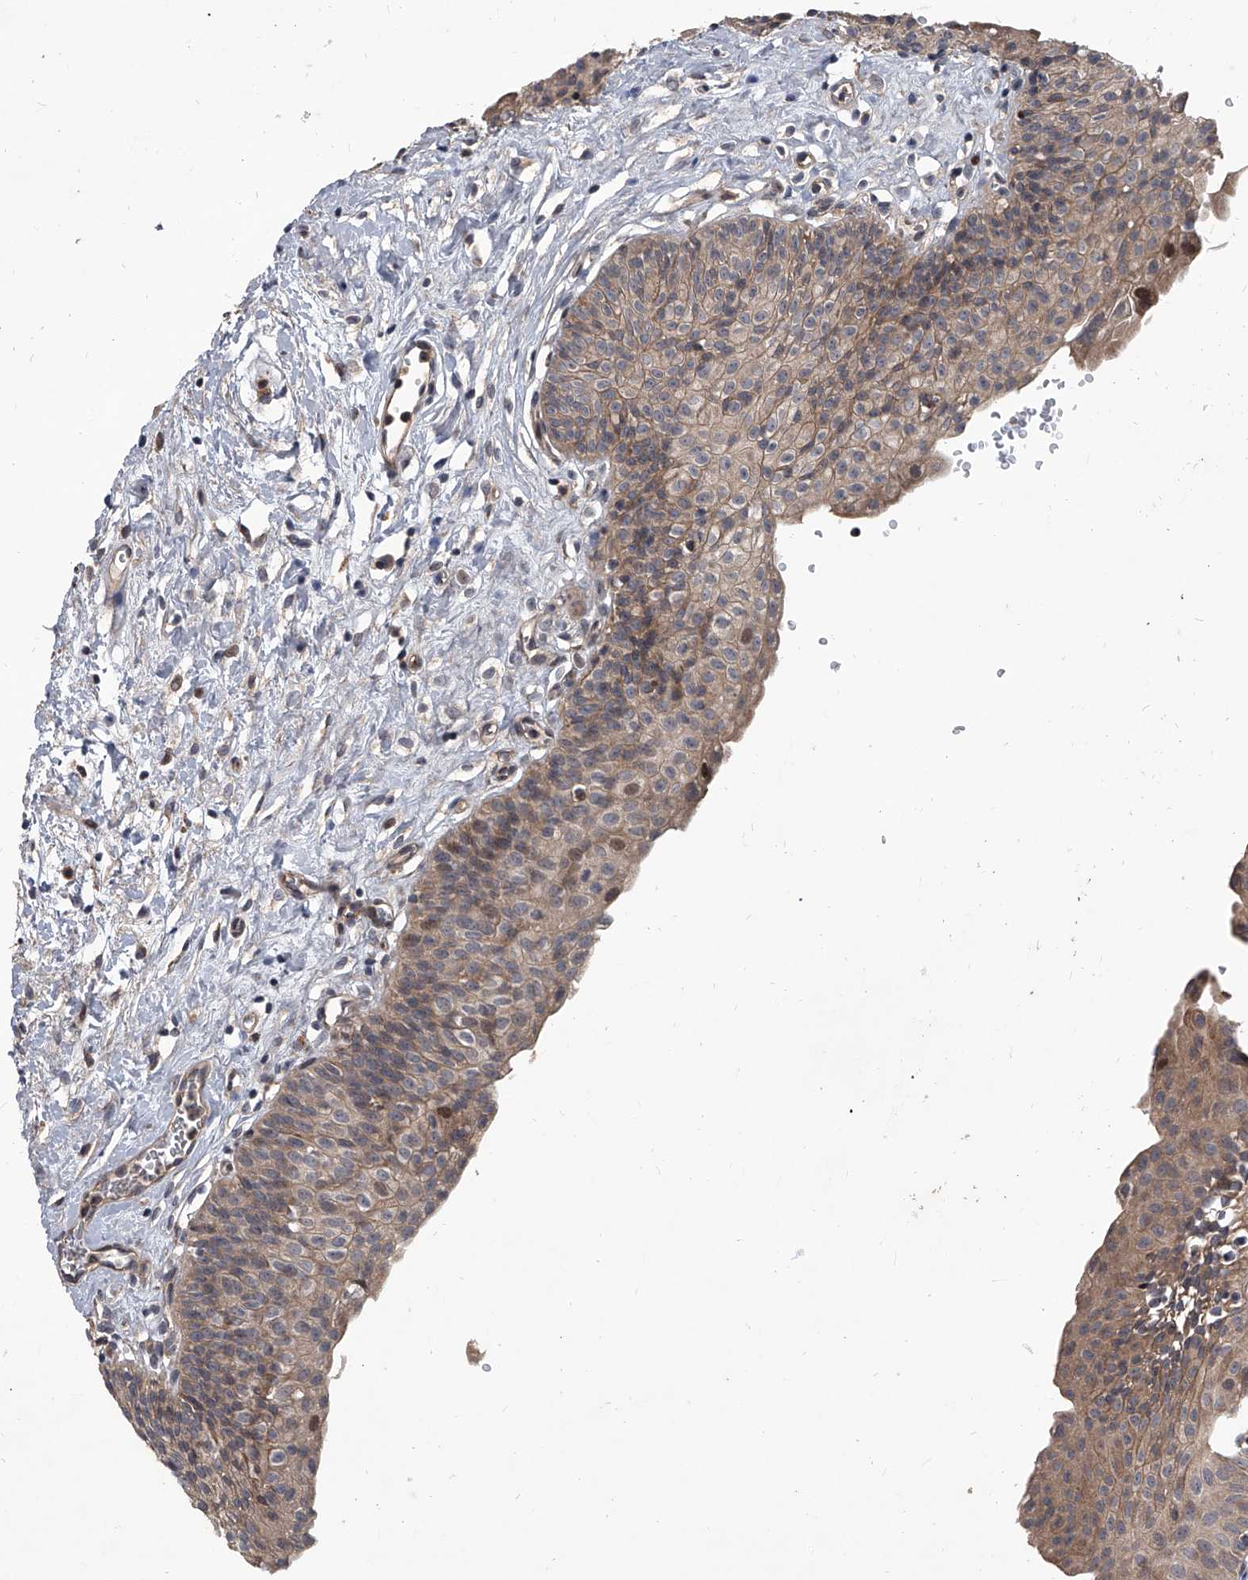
{"staining": {"intensity": "moderate", "quantity": ">75%", "location": "cytoplasmic/membranous"}, "tissue": "urinary bladder", "cell_type": "Urothelial cells", "image_type": "normal", "snomed": [{"axis": "morphology", "description": "Normal tissue, NOS"}, {"axis": "topography", "description": "Urinary bladder"}], "caption": "Urinary bladder stained with DAB (3,3'-diaminobenzidine) IHC reveals medium levels of moderate cytoplasmic/membranous staining in about >75% of urothelial cells.", "gene": "EVA1C", "patient": {"sex": "male", "age": 51}}